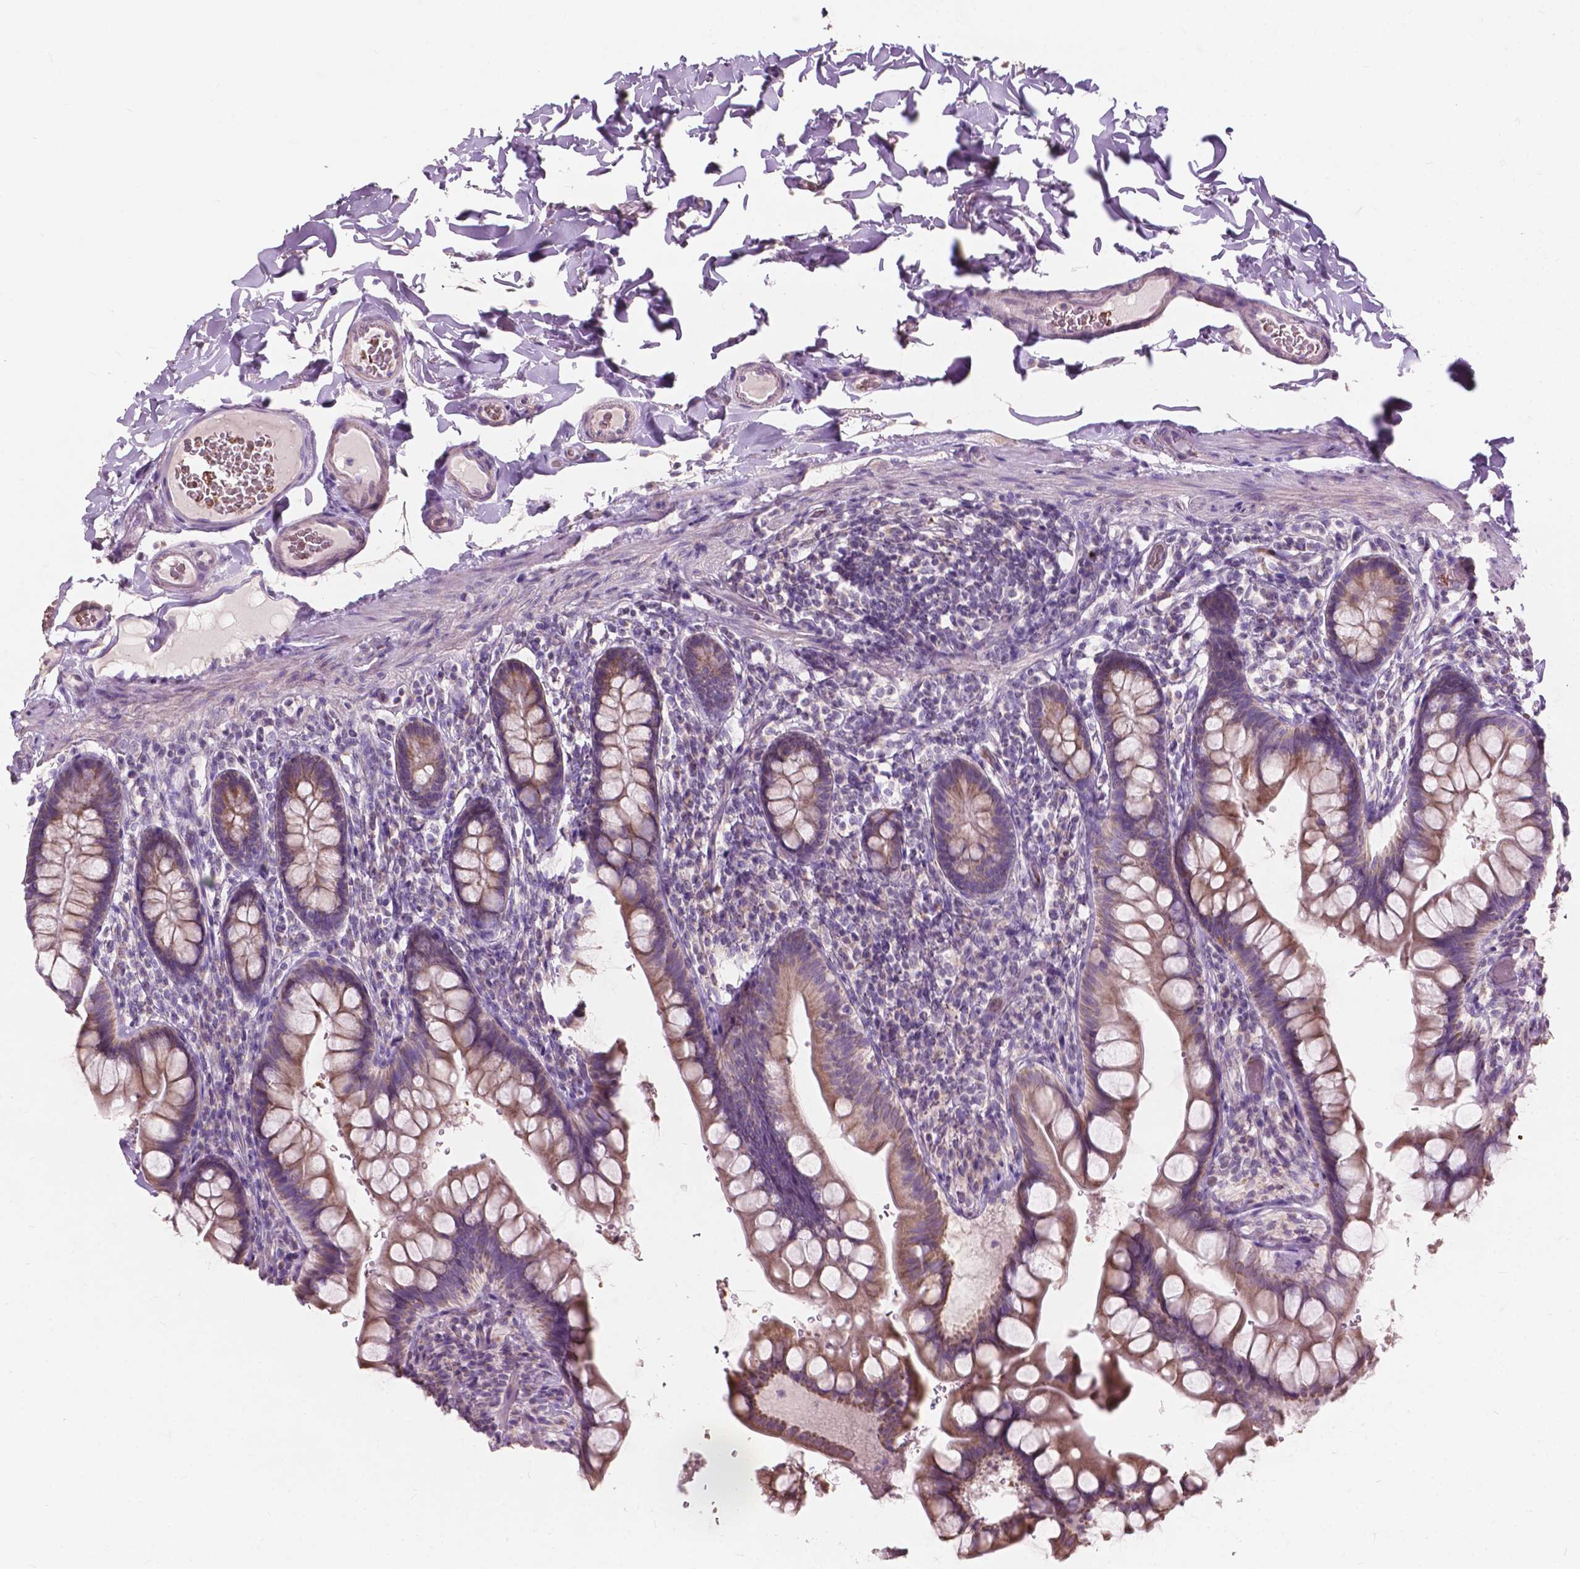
{"staining": {"intensity": "moderate", "quantity": ">75%", "location": "cytoplasmic/membranous"}, "tissue": "small intestine", "cell_type": "Glandular cells", "image_type": "normal", "snomed": [{"axis": "morphology", "description": "Normal tissue, NOS"}, {"axis": "topography", "description": "Small intestine"}], "caption": "Immunohistochemical staining of normal small intestine displays moderate cytoplasmic/membranous protein expression in about >75% of glandular cells. Using DAB (brown) and hematoxylin (blue) stains, captured at high magnification using brightfield microscopy.", "gene": "NDUFS1", "patient": {"sex": "male", "age": 70}}